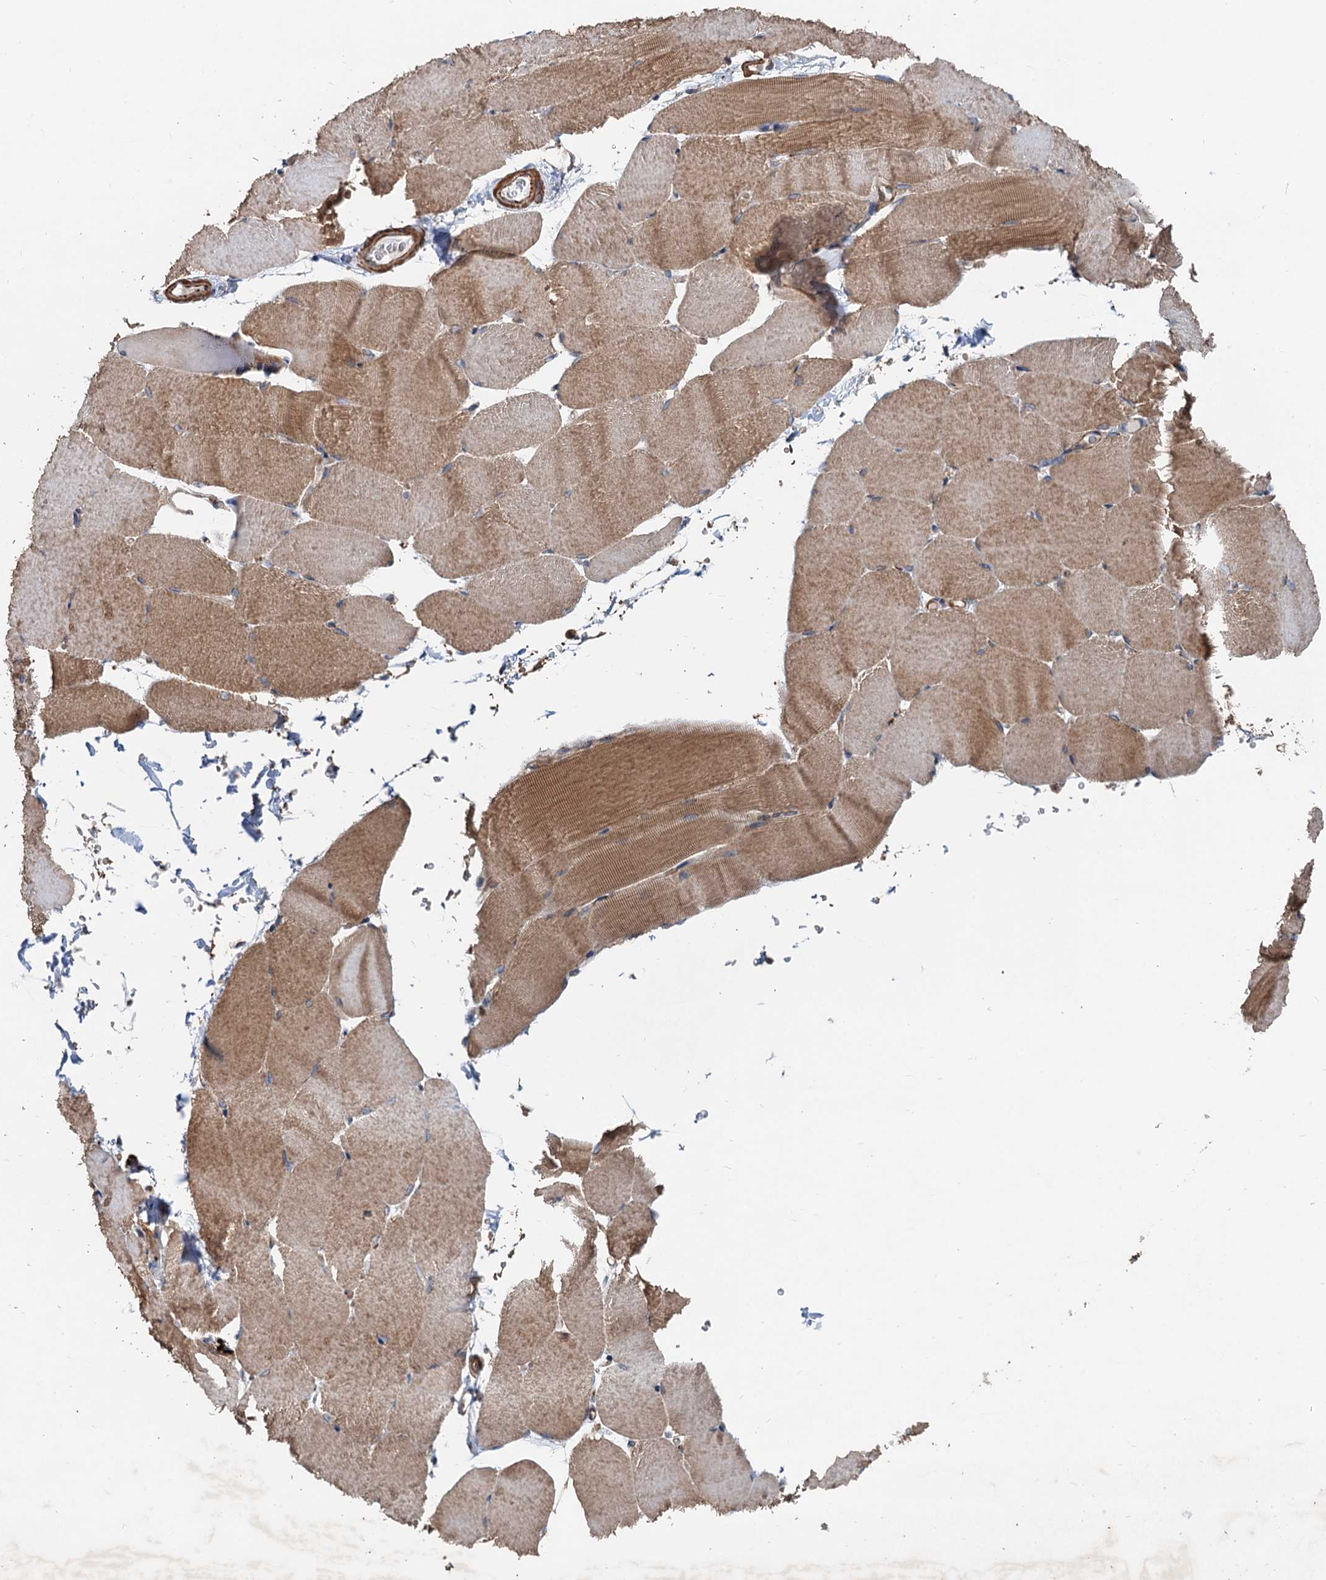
{"staining": {"intensity": "moderate", "quantity": ">75%", "location": "cytoplasmic/membranous"}, "tissue": "skeletal muscle", "cell_type": "Myocytes", "image_type": "normal", "snomed": [{"axis": "morphology", "description": "Normal tissue, NOS"}, {"axis": "topography", "description": "Skeletal muscle"}, {"axis": "topography", "description": "Parathyroid gland"}], "caption": "High-power microscopy captured an immunohistochemistry (IHC) histopathology image of normal skeletal muscle, revealing moderate cytoplasmic/membranous staining in approximately >75% of myocytes.", "gene": "ANKRD26", "patient": {"sex": "female", "age": 37}}